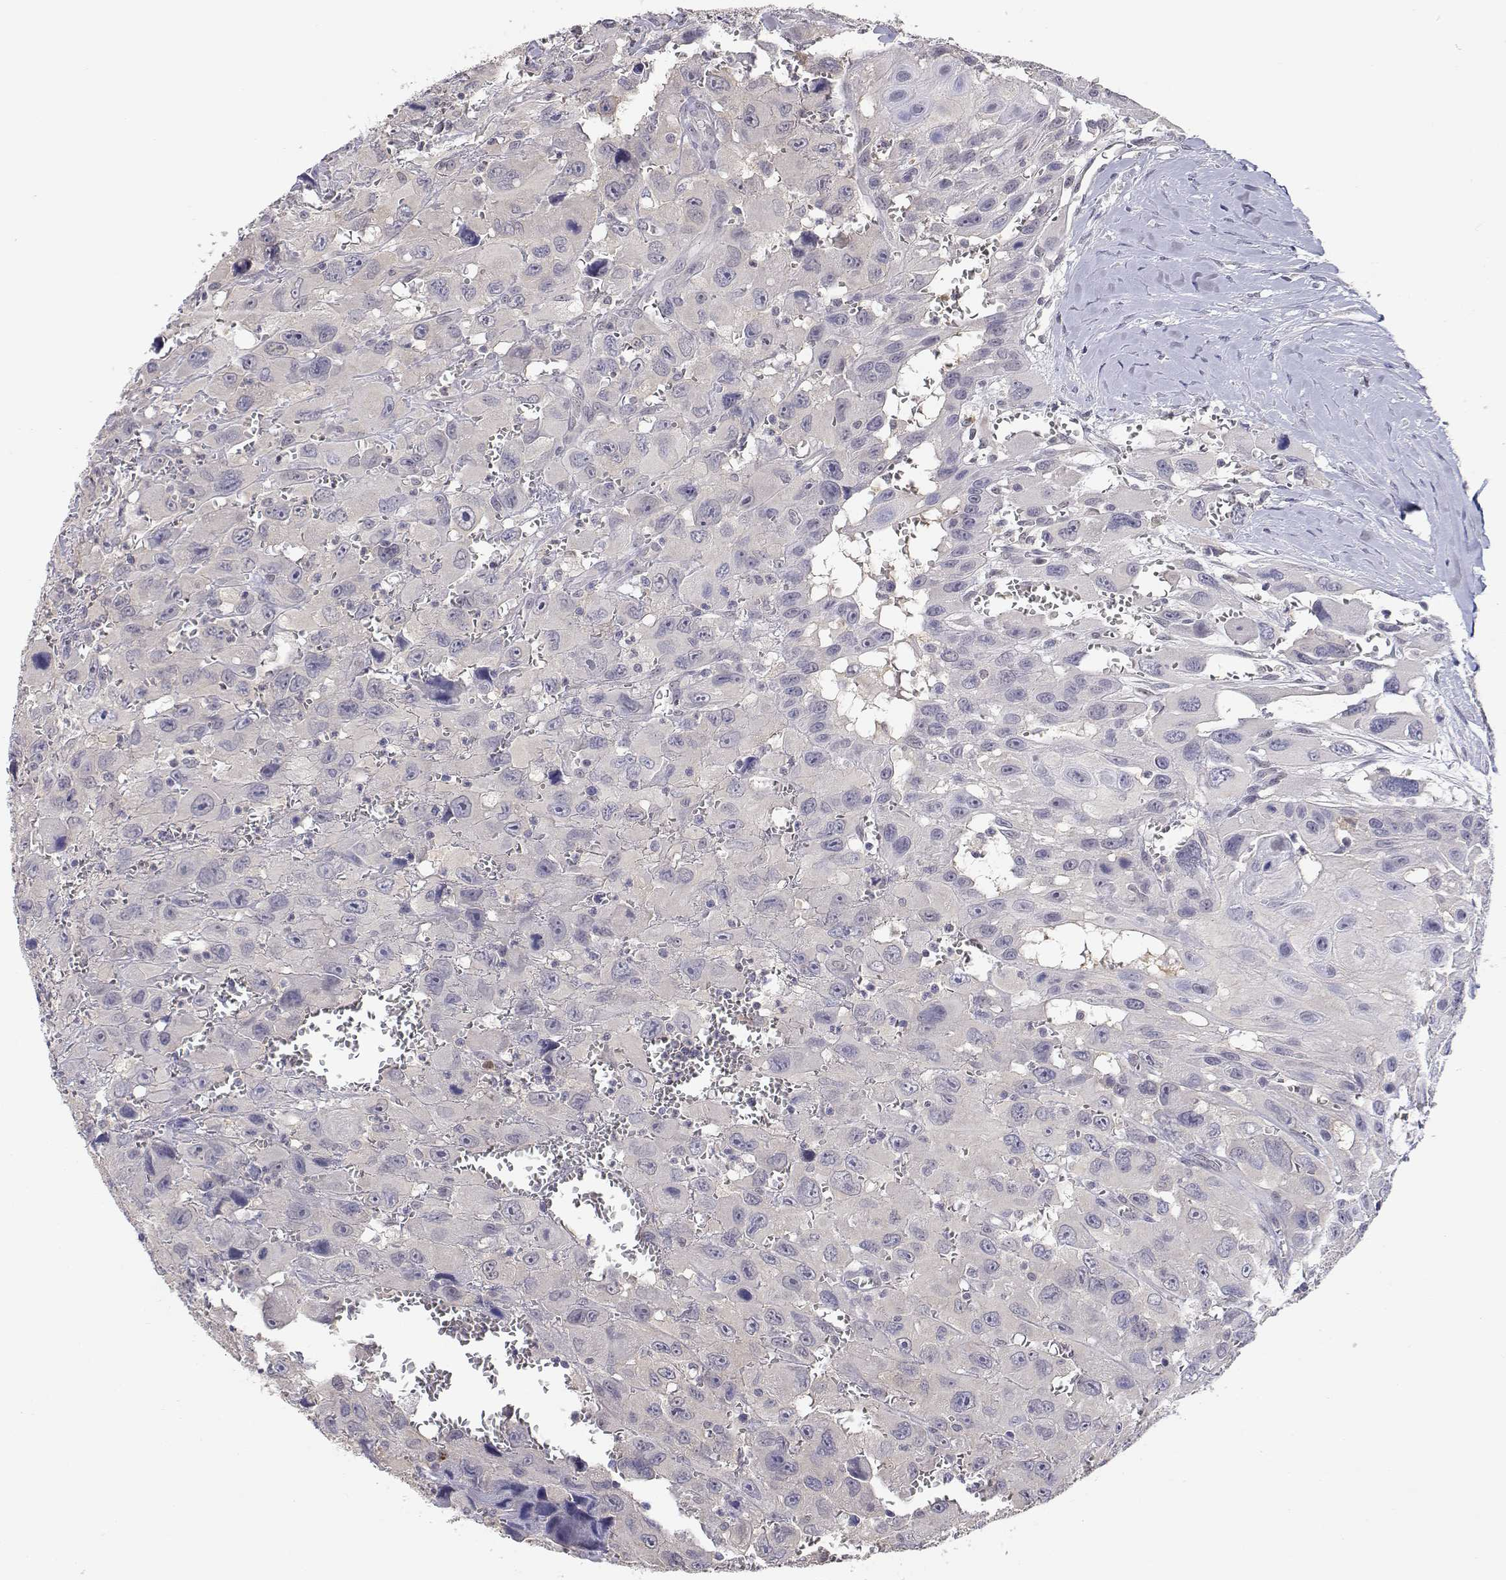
{"staining": {"intensity": "negative", "quantity": "none", "location": "none"}, "tissue": "head and neck cancer", "cell_type": "Tumor cells", "image_type": "cancer", "snomed": [{"axis": "morphology", "description": "Squamous cell carcinoma, NOS"}, {"axis": "morphology", "description": "Squamous cell carcinoma, metastatic, NOS"}, {"axis": "topography", "description": "Oral tissue"}, {"axis": "topography", "description": "Head-Neck"}], "caption": "IHC of human head and neck squamous cell carcinoma exhibits no expression in tumor cells.", "gene": "ADA", "patient": {"sex": "female", "age": 85}}